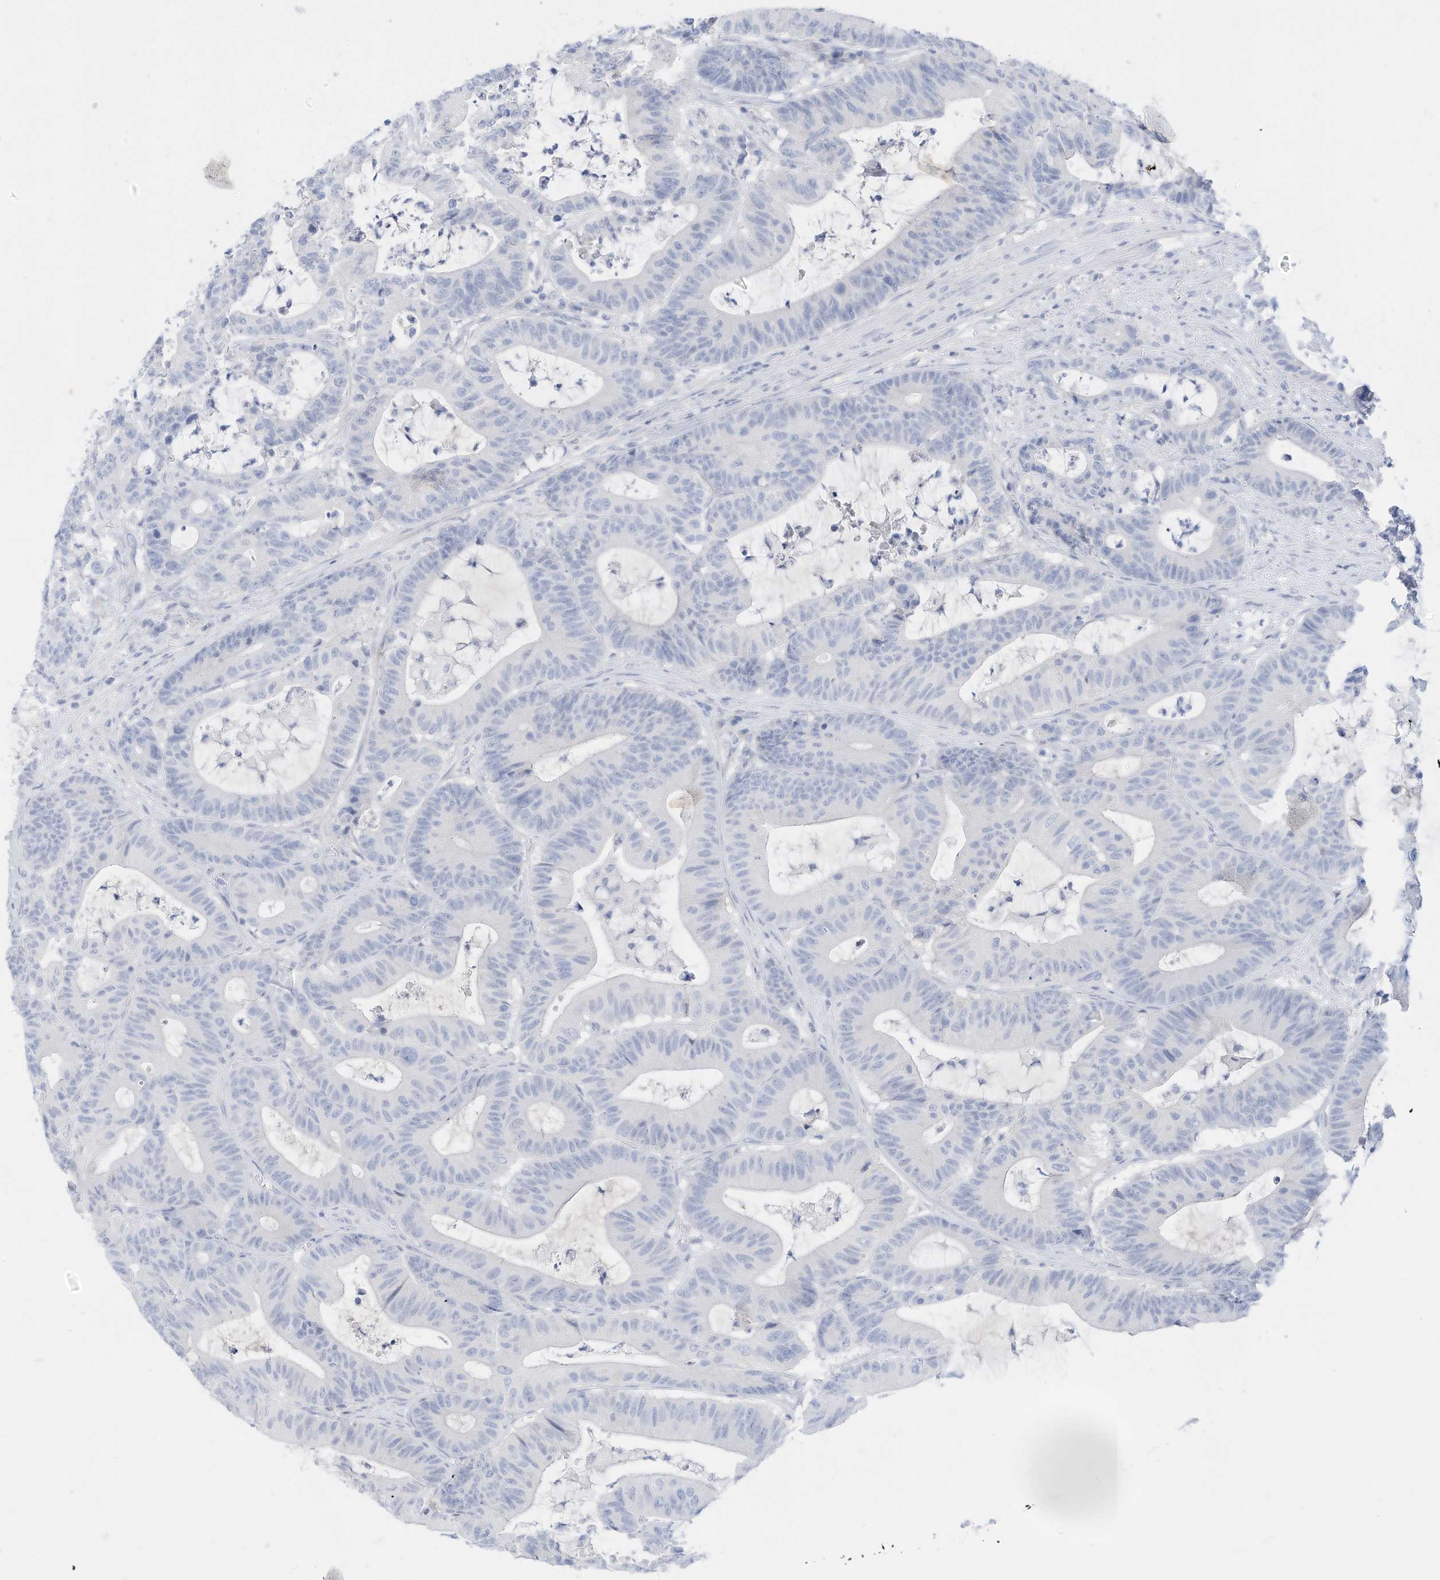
{"staining": {"intensity": "negative", "quantity": "none", "location": "none"}, "tissue": "colorectal cancer", "cell_type": "Tumor cells", "image_type": "cancer", "snomed": [{"axis": "morphology", "description": "Adenocarcinoma, NOS"}, {"axis": "topography", "description": "Colon"}], "caption": "DAB immunohistochemical staining of human colorectal cancer (adenocarcinoma) reveals no significant positivity in tumor cells. (Stains: DAB (3,3'-diaminobenzidine) immunohistochemistry with hematoxylin counter stain, Microscopy: brightfield microscopy at high magnification).", "gene": "SPOCD1", "patient": {"sex": "female", "age": 84}}